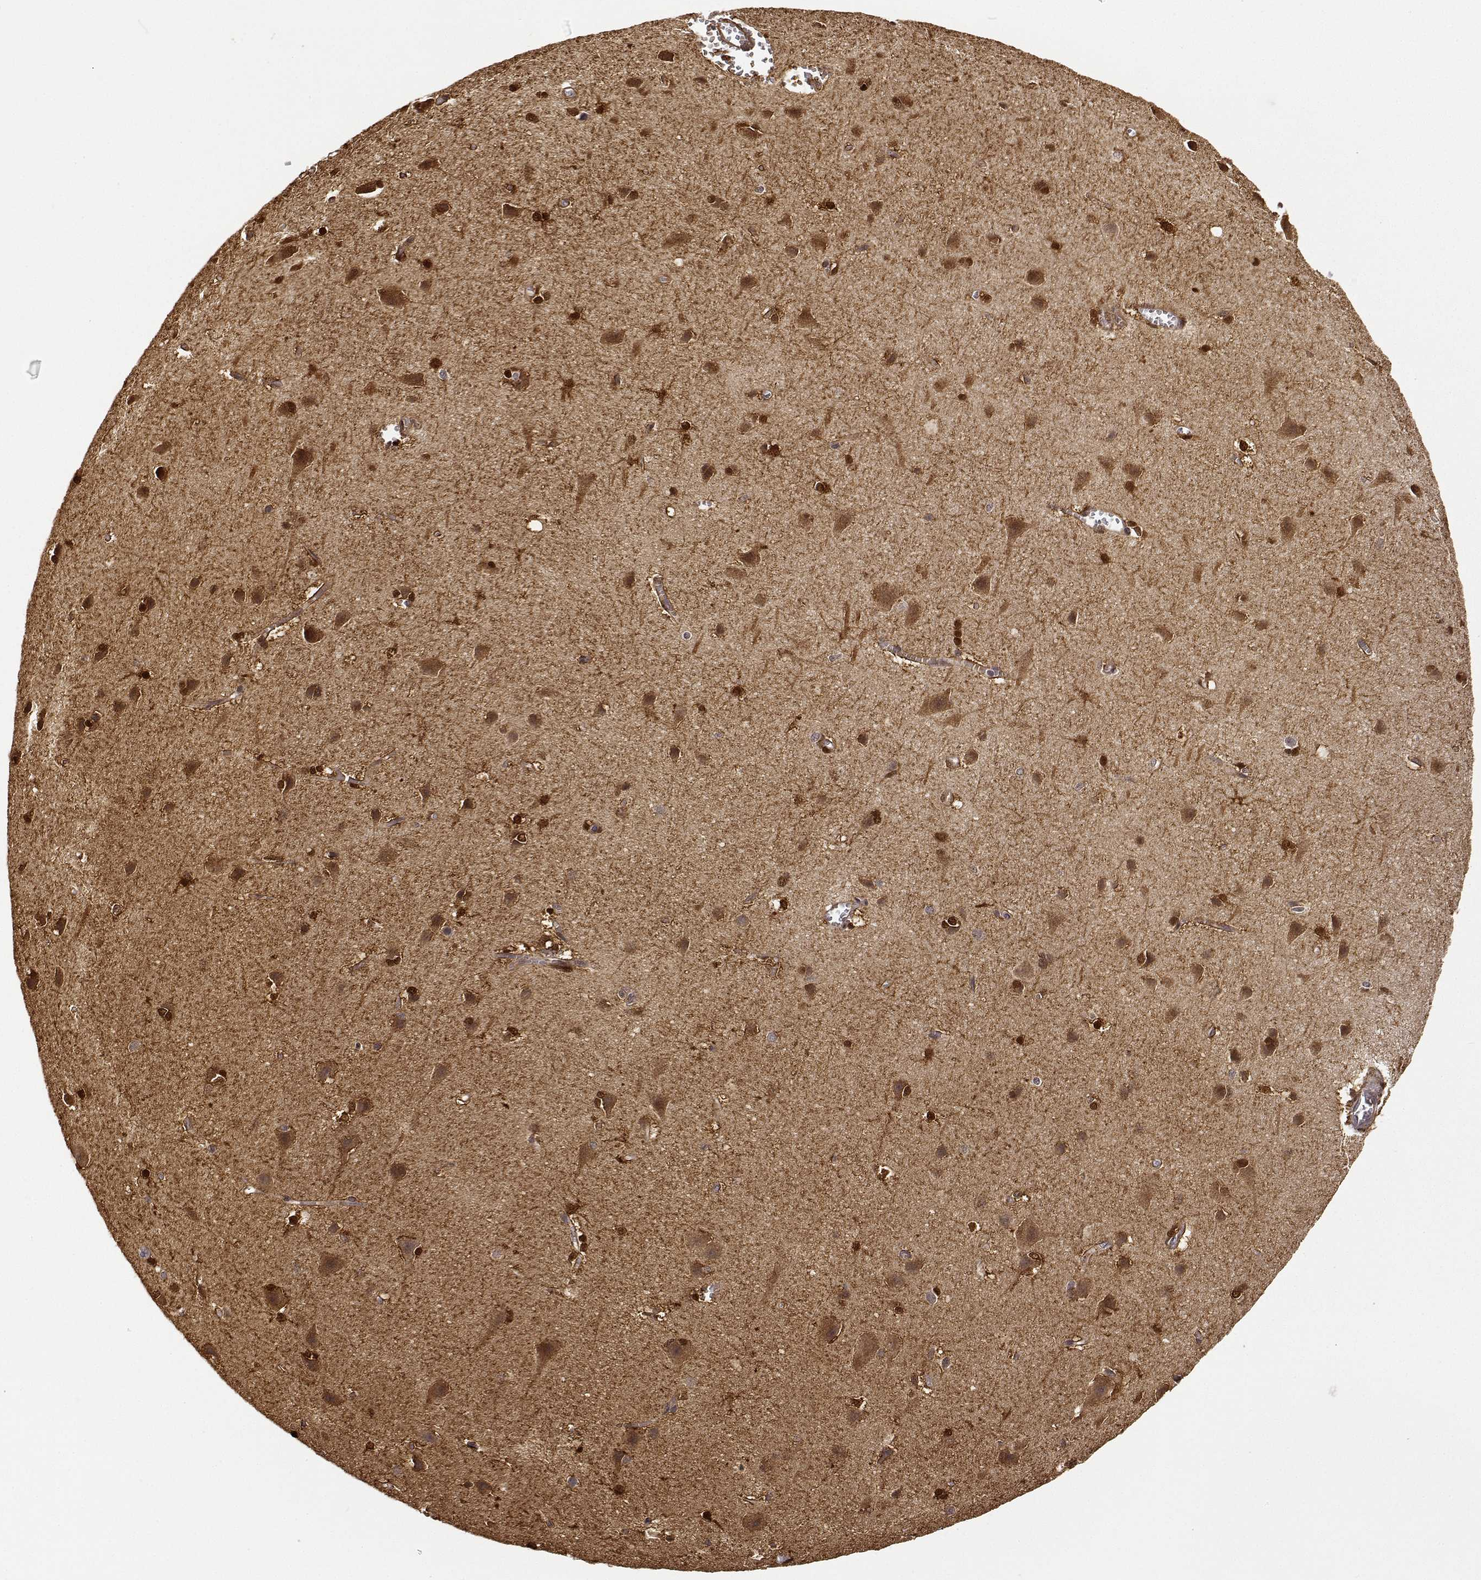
{"staining": {"intensity": "negative", "quantity": "none", "location": "none"}, "tissue": "cerebral cortex", "cell_type": "Endothelial cells", "image_type": "normal", "snomed": [{"axis": "morphology", "description": "Normal tissue, NOS"}, {"axis": "topography", "description": "Cerebral cortex"}], "caption": "Protein analysis of normal cerebral cortex exhibits no significant staining in endothelial cells. (DAB immunohistochemistry, high magnification).", "gene": "PHGDH", "patient": {"sex": "male", "age": 37}}